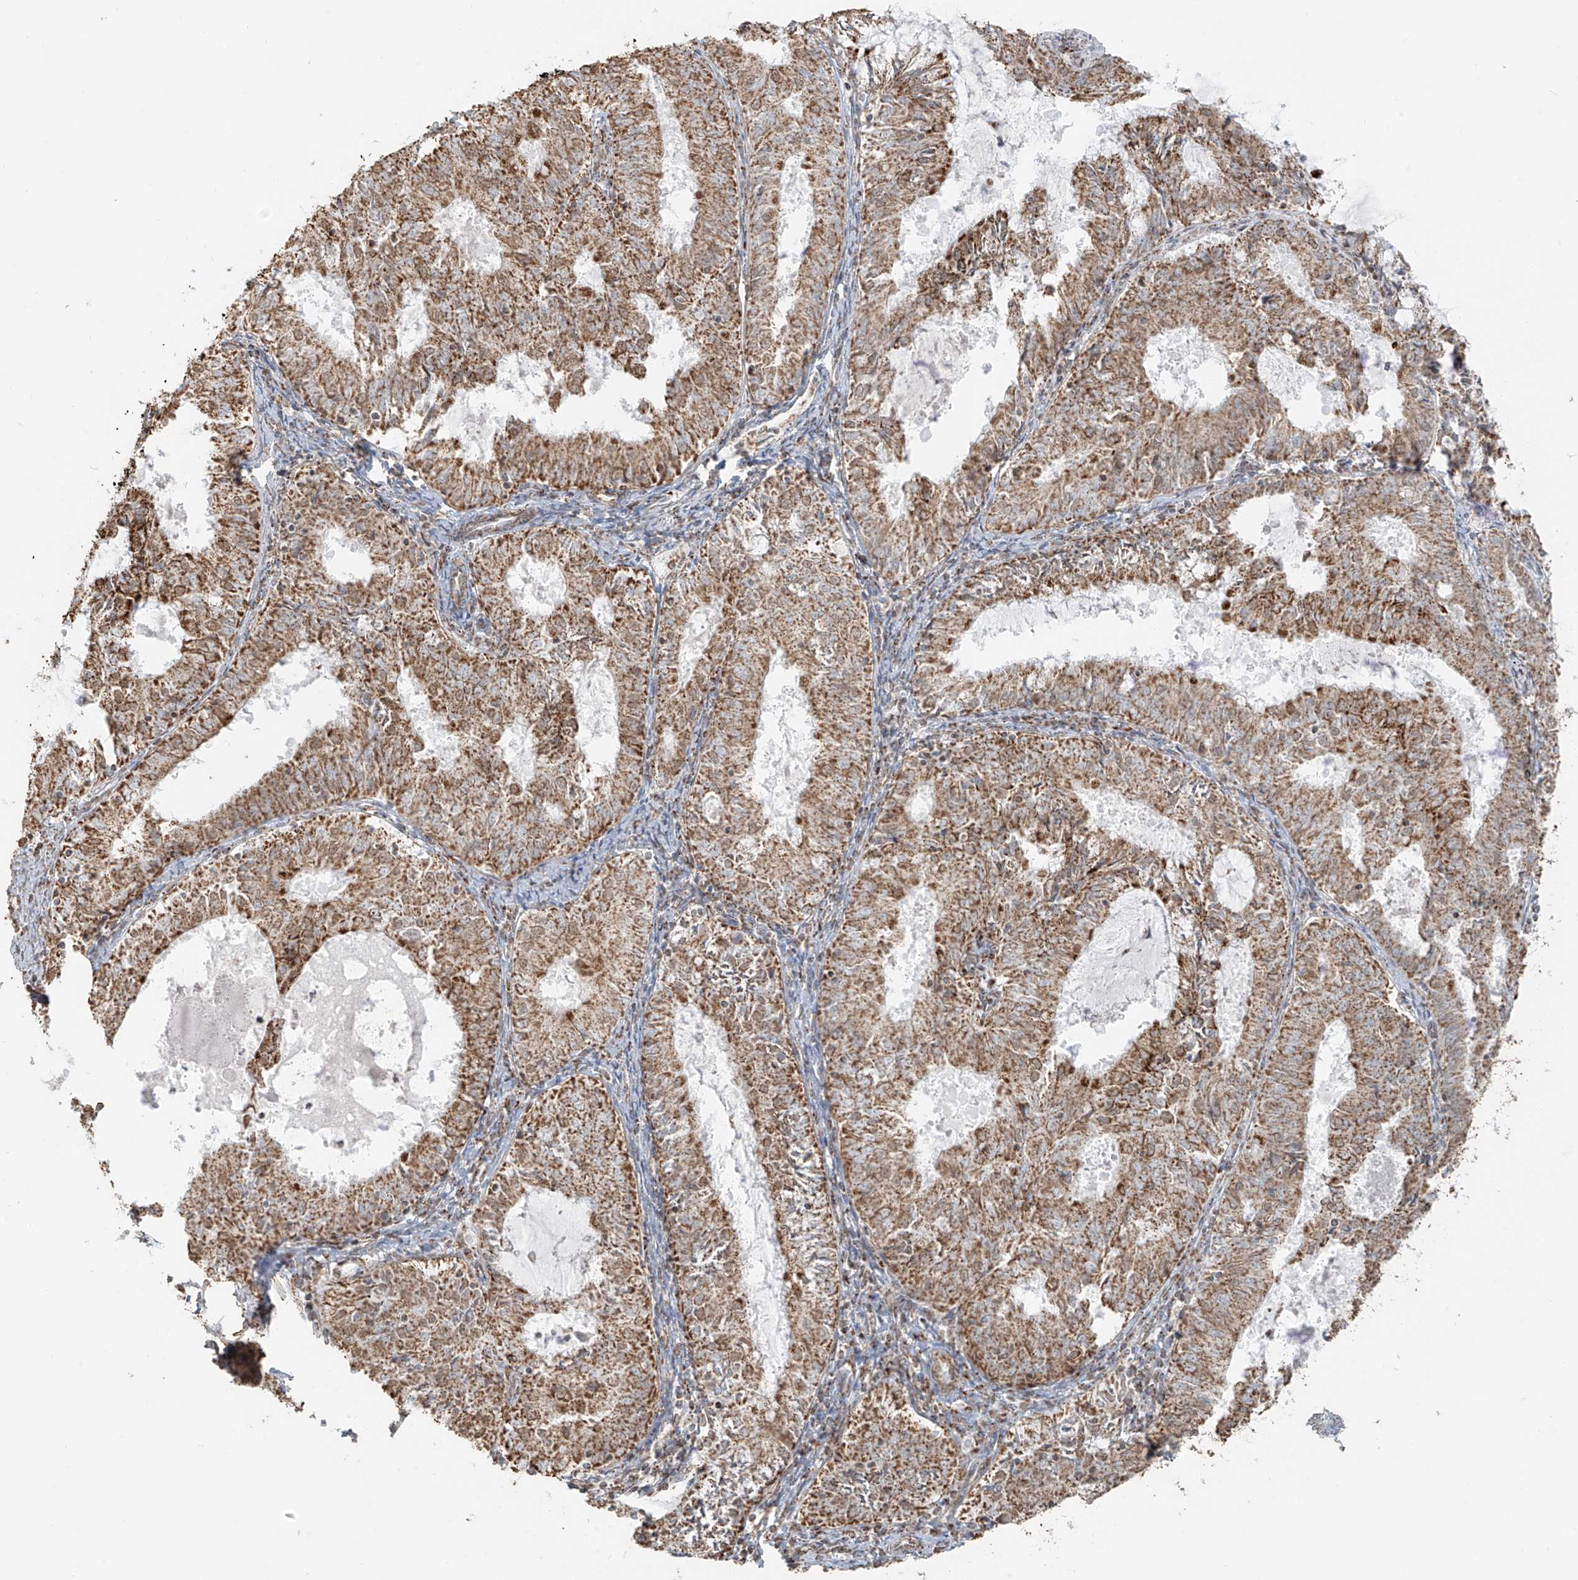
{"staining": {"intensity": "moderate", "quantity": ">75%", "location": "cytoplasmic/membranous"}, "tissue": "endometrial cancer", "cell_type": "Tumor cells", "image_type": "cancer", "snomed": [{"axis": "morphology", "description": "Adenocarcinoma, NOS"}, {"axis": "topography", "description": "Endometrium"}], "caption": "Moderate cytoplasmic/membranous protein staining is seen in approximately >75% of tumor cells in endometrial adenocarcinoma. (DAB = brown stain, brightfield microscopy at high magnification).", "gene": "MIPEP", "patient": {"sex": "female", "age": 57}}